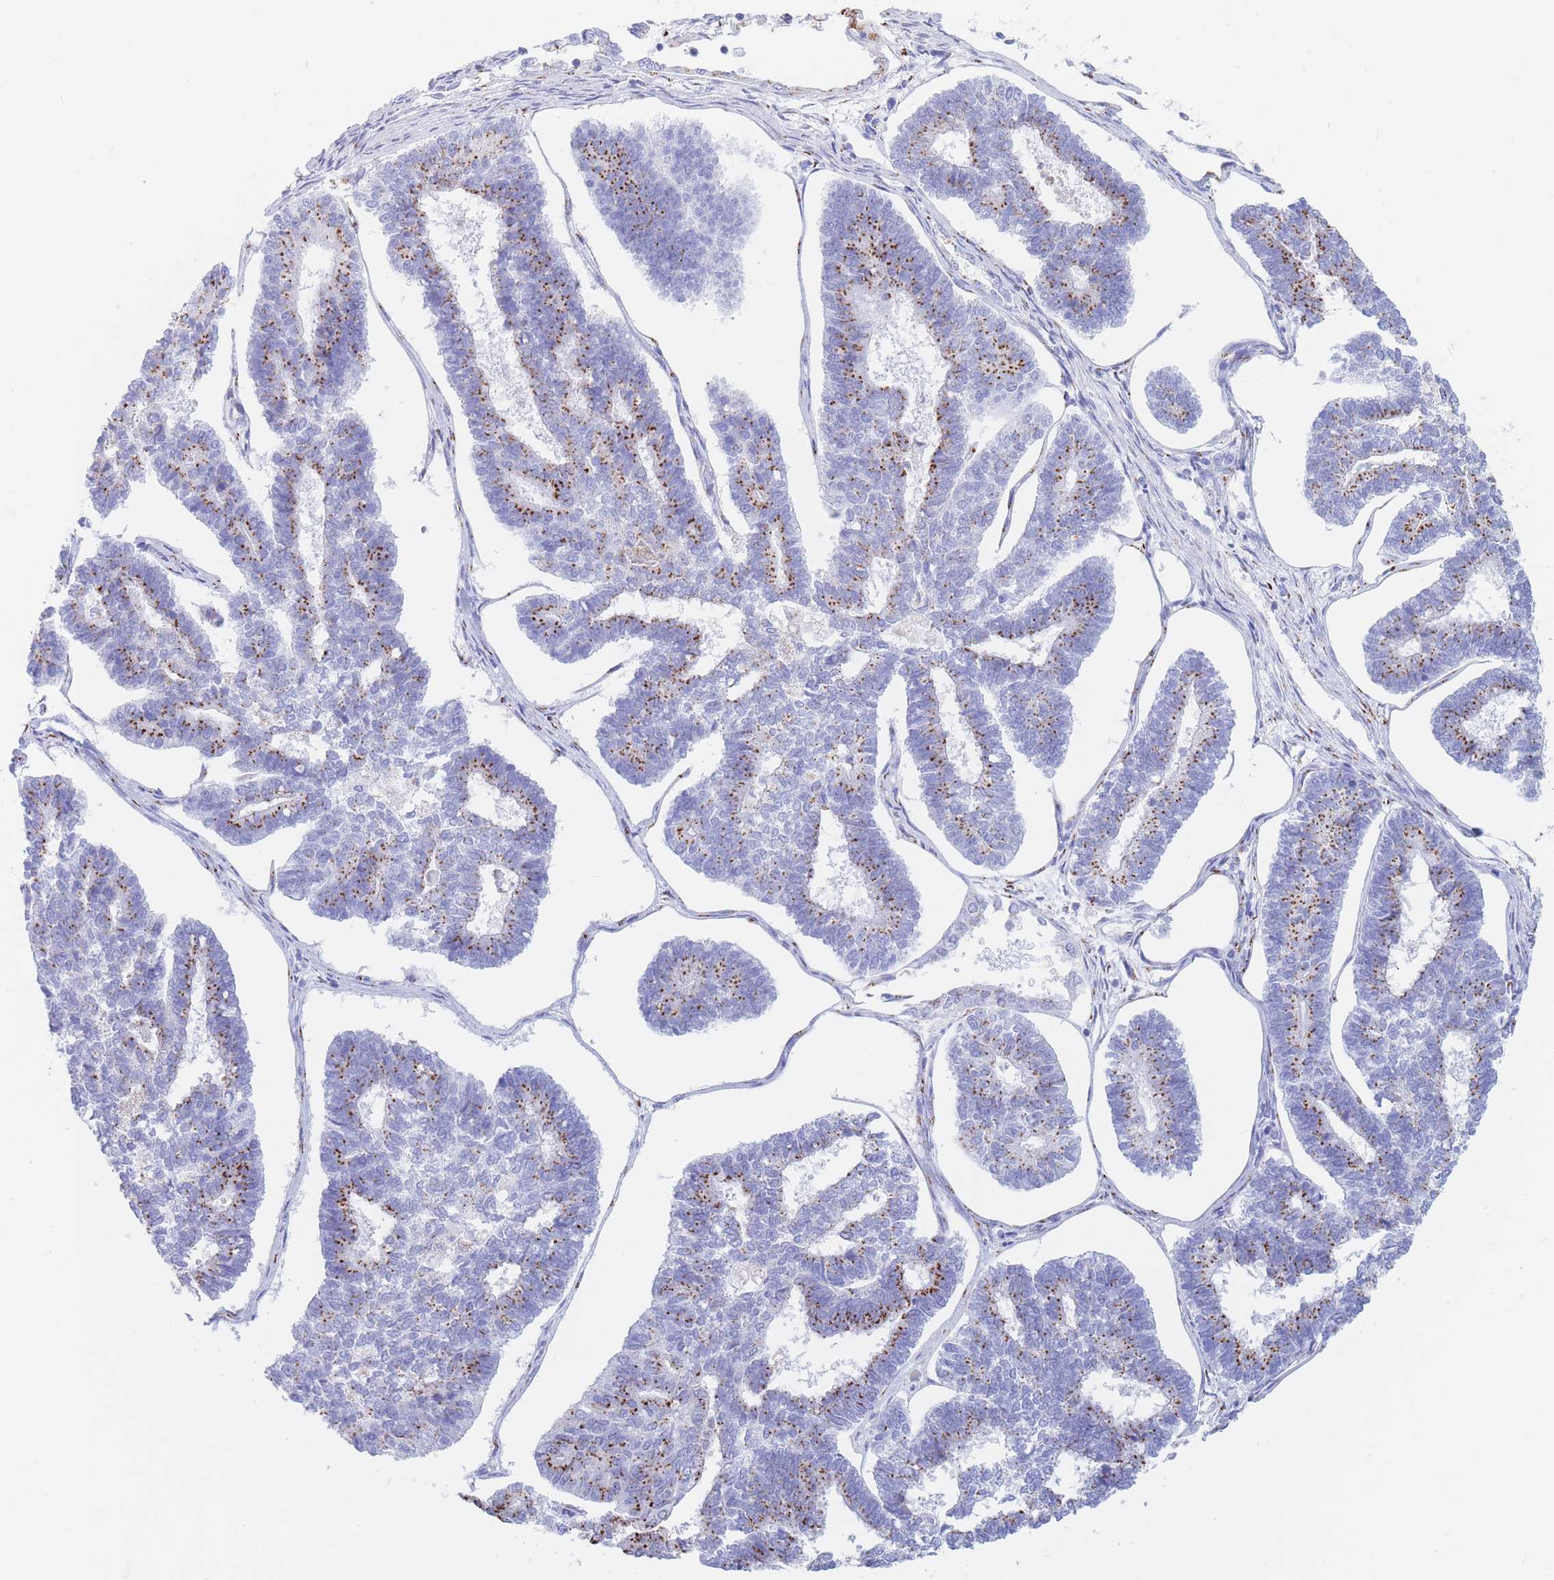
{"staining": {"intensity": "strong", "quantity": "25%-75%", "location": "cytoplasmic/membranous"}, "tissue": "endometrial cancer", "cell_type": "Tumor cells", "image_type": "cancer", "snomed": [{"axis": "morphology", "description": "Adenocarcinoma, NOS"}, {"axis": "topography", "description": "Endometrium"}], "caption": "Adenocarcinoma (endometrial) tissue shows strong cytoplasmic/membranous staining in approximately 25%-75% of tumor cells", "gene": "FAM3C", "patient": {"sex": "female", "age": 70}}